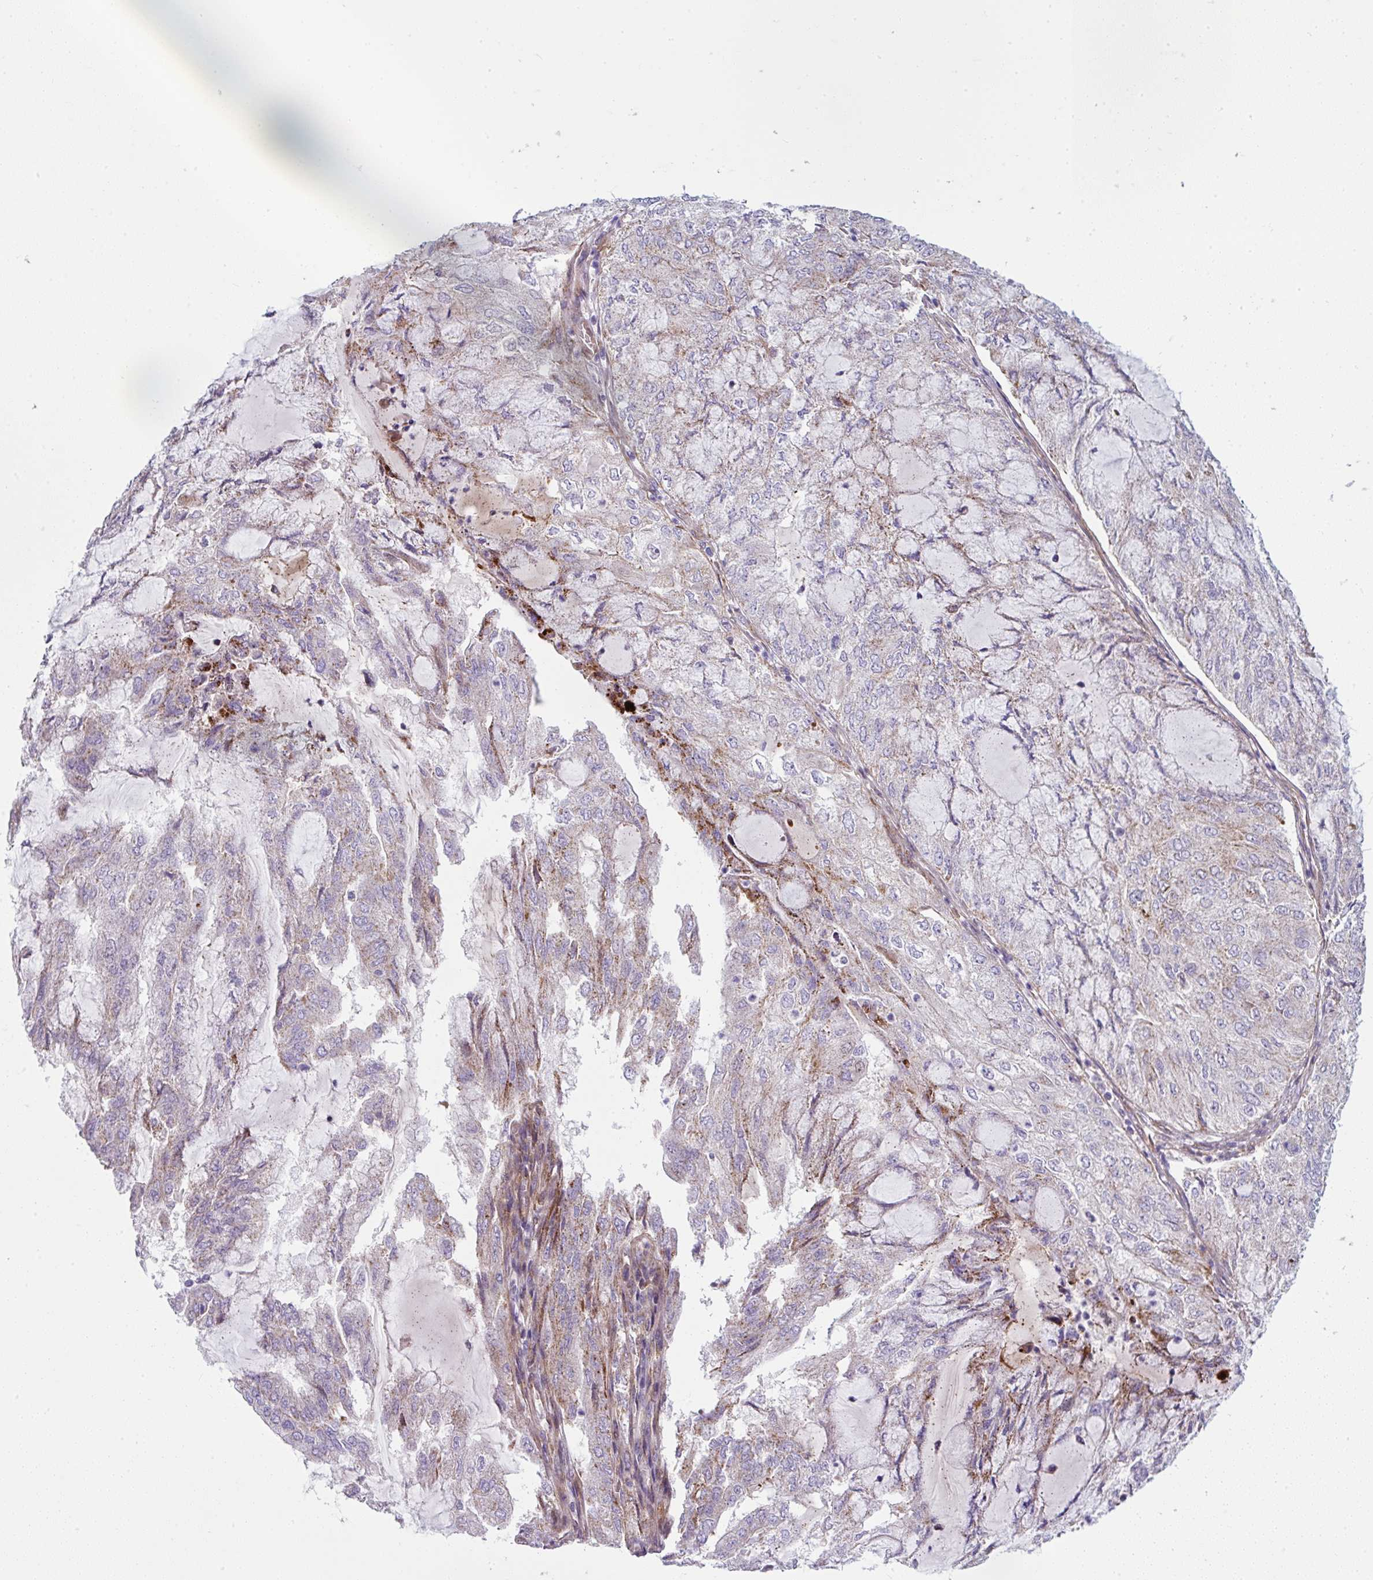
{"staining": {"intensity": "weak", "quantity": "25%-75%", "location": "cytoplasmic/membranous"}, "tissue": "endometrial cancer", "cell_type": "Tumor cells", "image_type": "cancer", "snomed": [{"axis": "morphology", "description": "Adenocarcinoma, NOS"}, {"axis": "topography", "description": "Endometrium"}], "caption": "Protein staining shows weak cytoplasmic/membranous staining in about 25%-75% of tumor cells in endometrial cancer (adenocarcinoma). The staining was performed using DAB to visualize the protein expression in brown, while the nuclei were stained in blue with hematoxylin (Magnification: 20x).", "gene": "ANKUB1", "patient": {"sex": "female", "age": 81}}